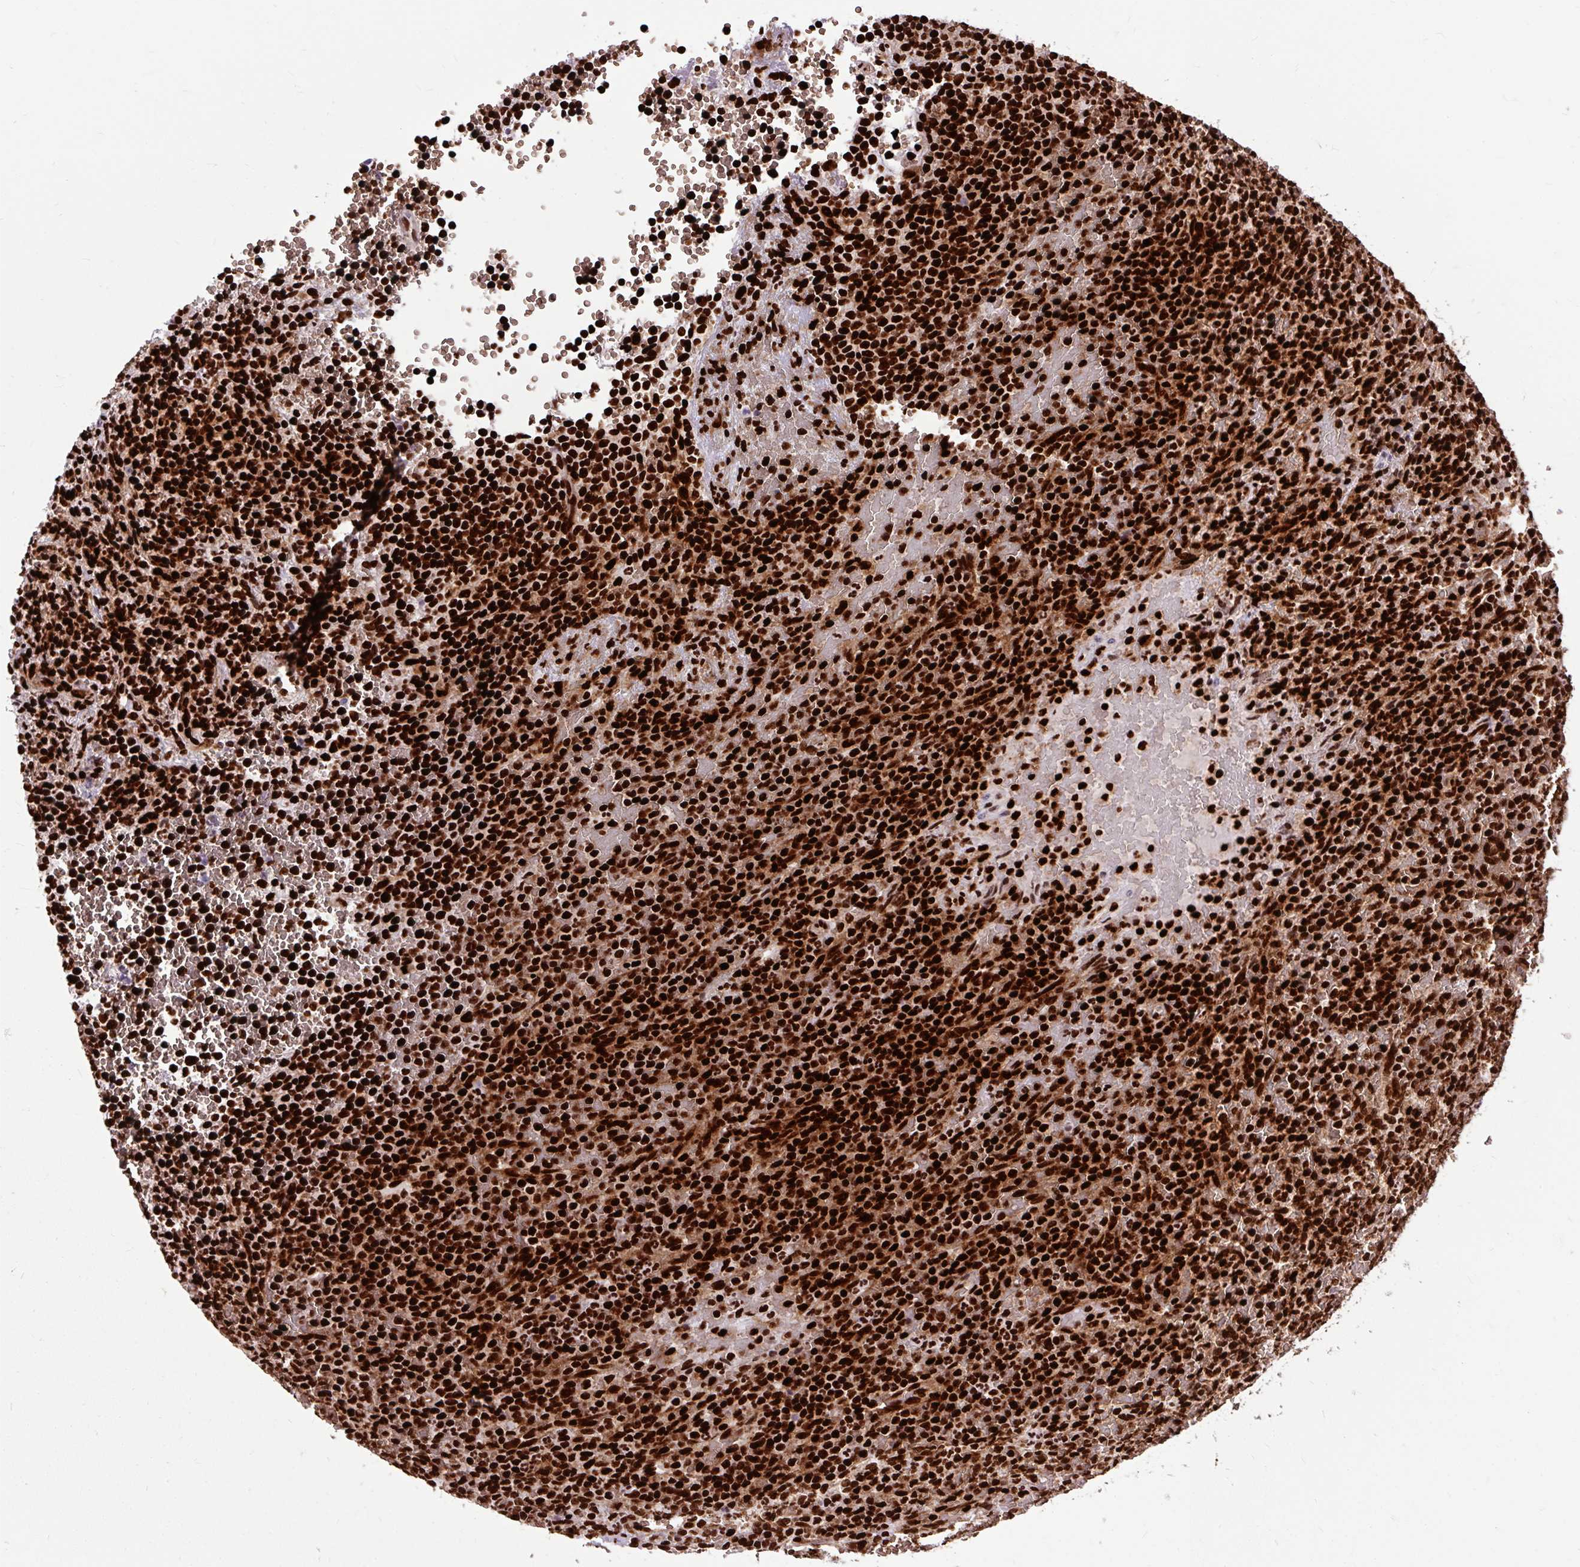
{"staining": {"intensity": "strong", "quantity": ">75%", "location": "nuclear"}, "tissue": "lymphoma", "cell_type": "Tumor cells", "image_type": "cancer", "snomed": [{"axis": "morphology", "description": "Malignant lymphoma, non-Hodgkin's type, Low grade"}, {"axis": "topography", "description": "Spleen"}], "caption": "Immunohistochemical staining of human lymphoma exhibits strong nuclear protein positivity in approximately >75% of tumor cells.", "gene": "FUS", "patient": {"sex": "male", "age": 60}}